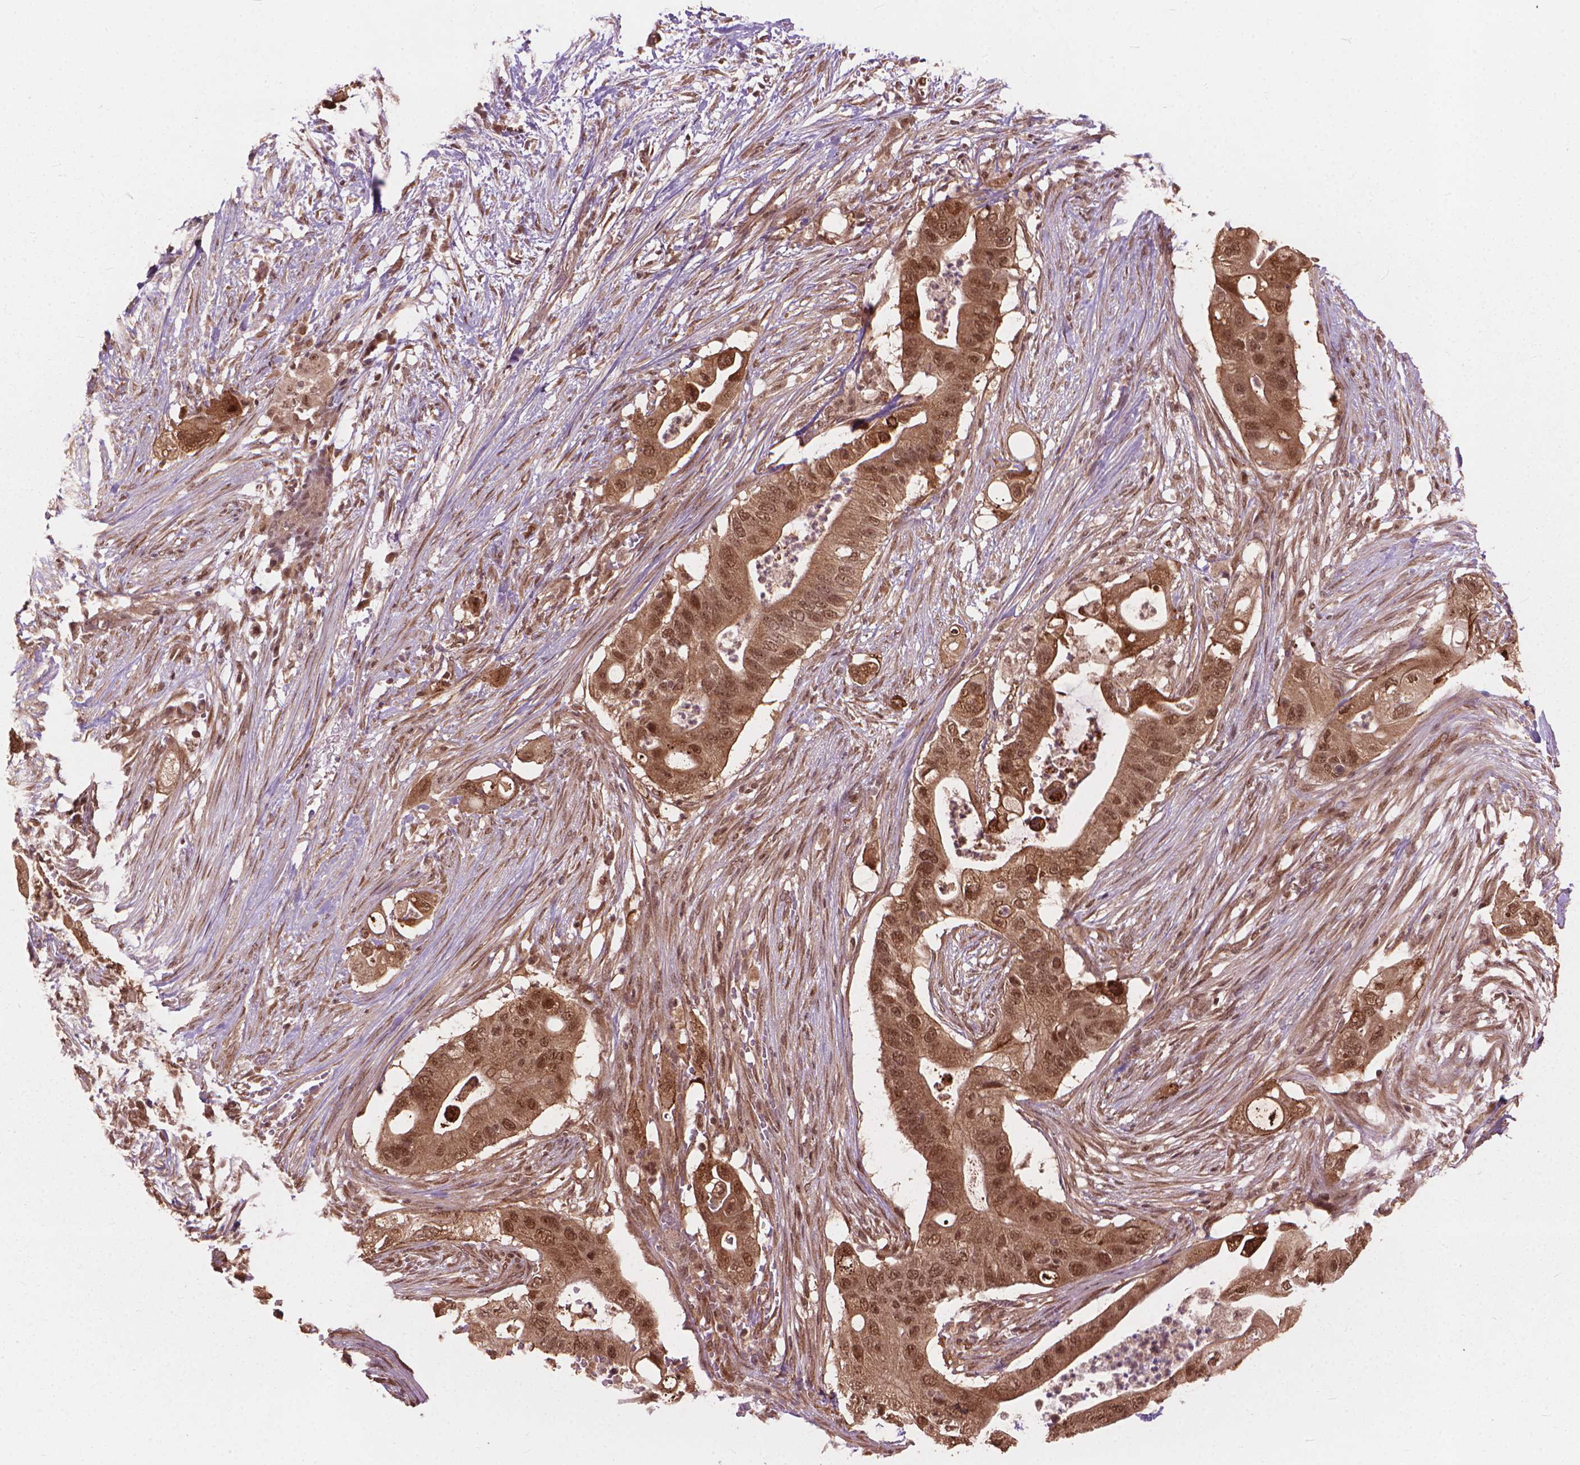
{"staining": {"intensity": "moderate", "quantity": ">75%", "location": "nuclear"}, "tissue": "pancreatic cancer", "cell_type": "Tumor cells", "image_type": "cancer", "snomed": [{"axis": "morphology", "description": "Adenocarcinoma, NOS"}, {"axis": "topography", "description": "Pancreas"}], "caption": "Human pancreatic cancer stained for a protein (brown) displays moderate nuclear positive expression in approximately >75% of tumor cells.", "gene": "SSU72", "patient": {"sex": "female", "age": 72}}